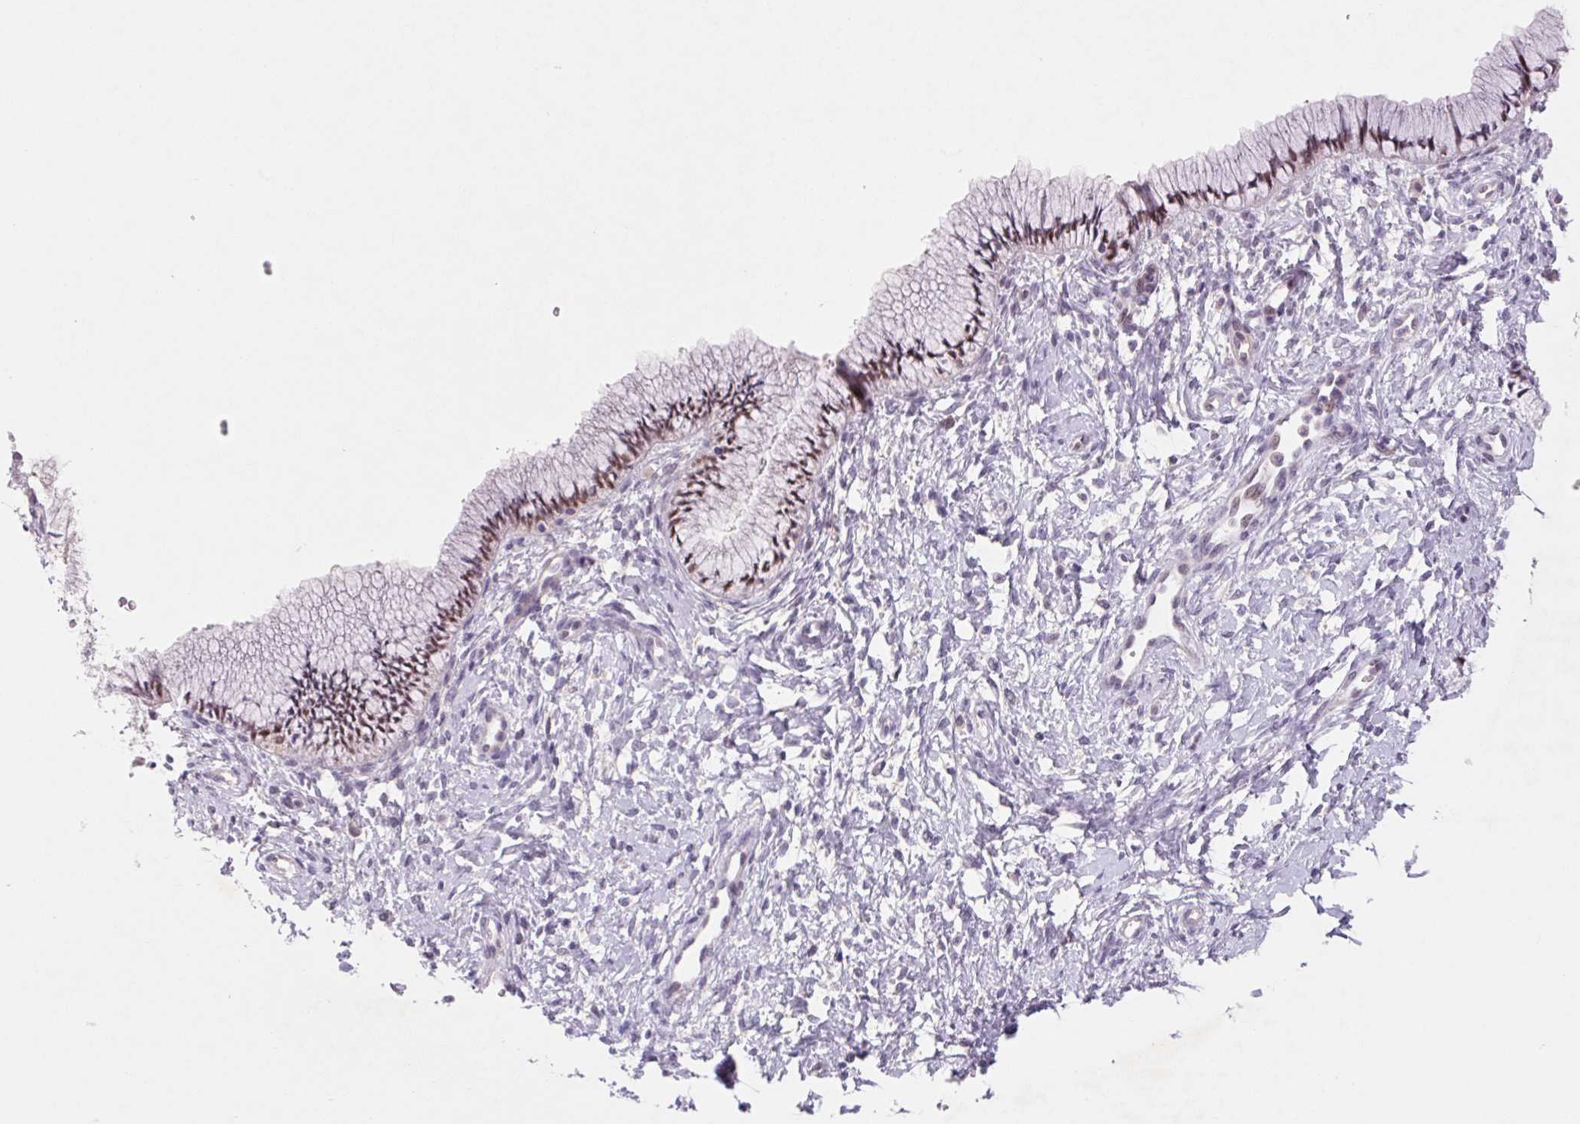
{"staining": {"intensity": "moderate", "quantity": ">75%", "location": "nuclear"}, "tissue": "cervix", "cell_type": "Glandular cells", "image_type": "normal", "snomed": [{"axis": "morphology", "description": "Normal tissue, NOS"}, {"axis": "topography", "description": "Cervix"}], "caption": "High-power microscopy captured an immunohistochemistry (IHC) photomicrograph of normal cervix, revealing moderate nuclear expression in about >75% of glandular cells.", "gene": "DPPA5", "patient": {"sex": "female", "age": 37}}